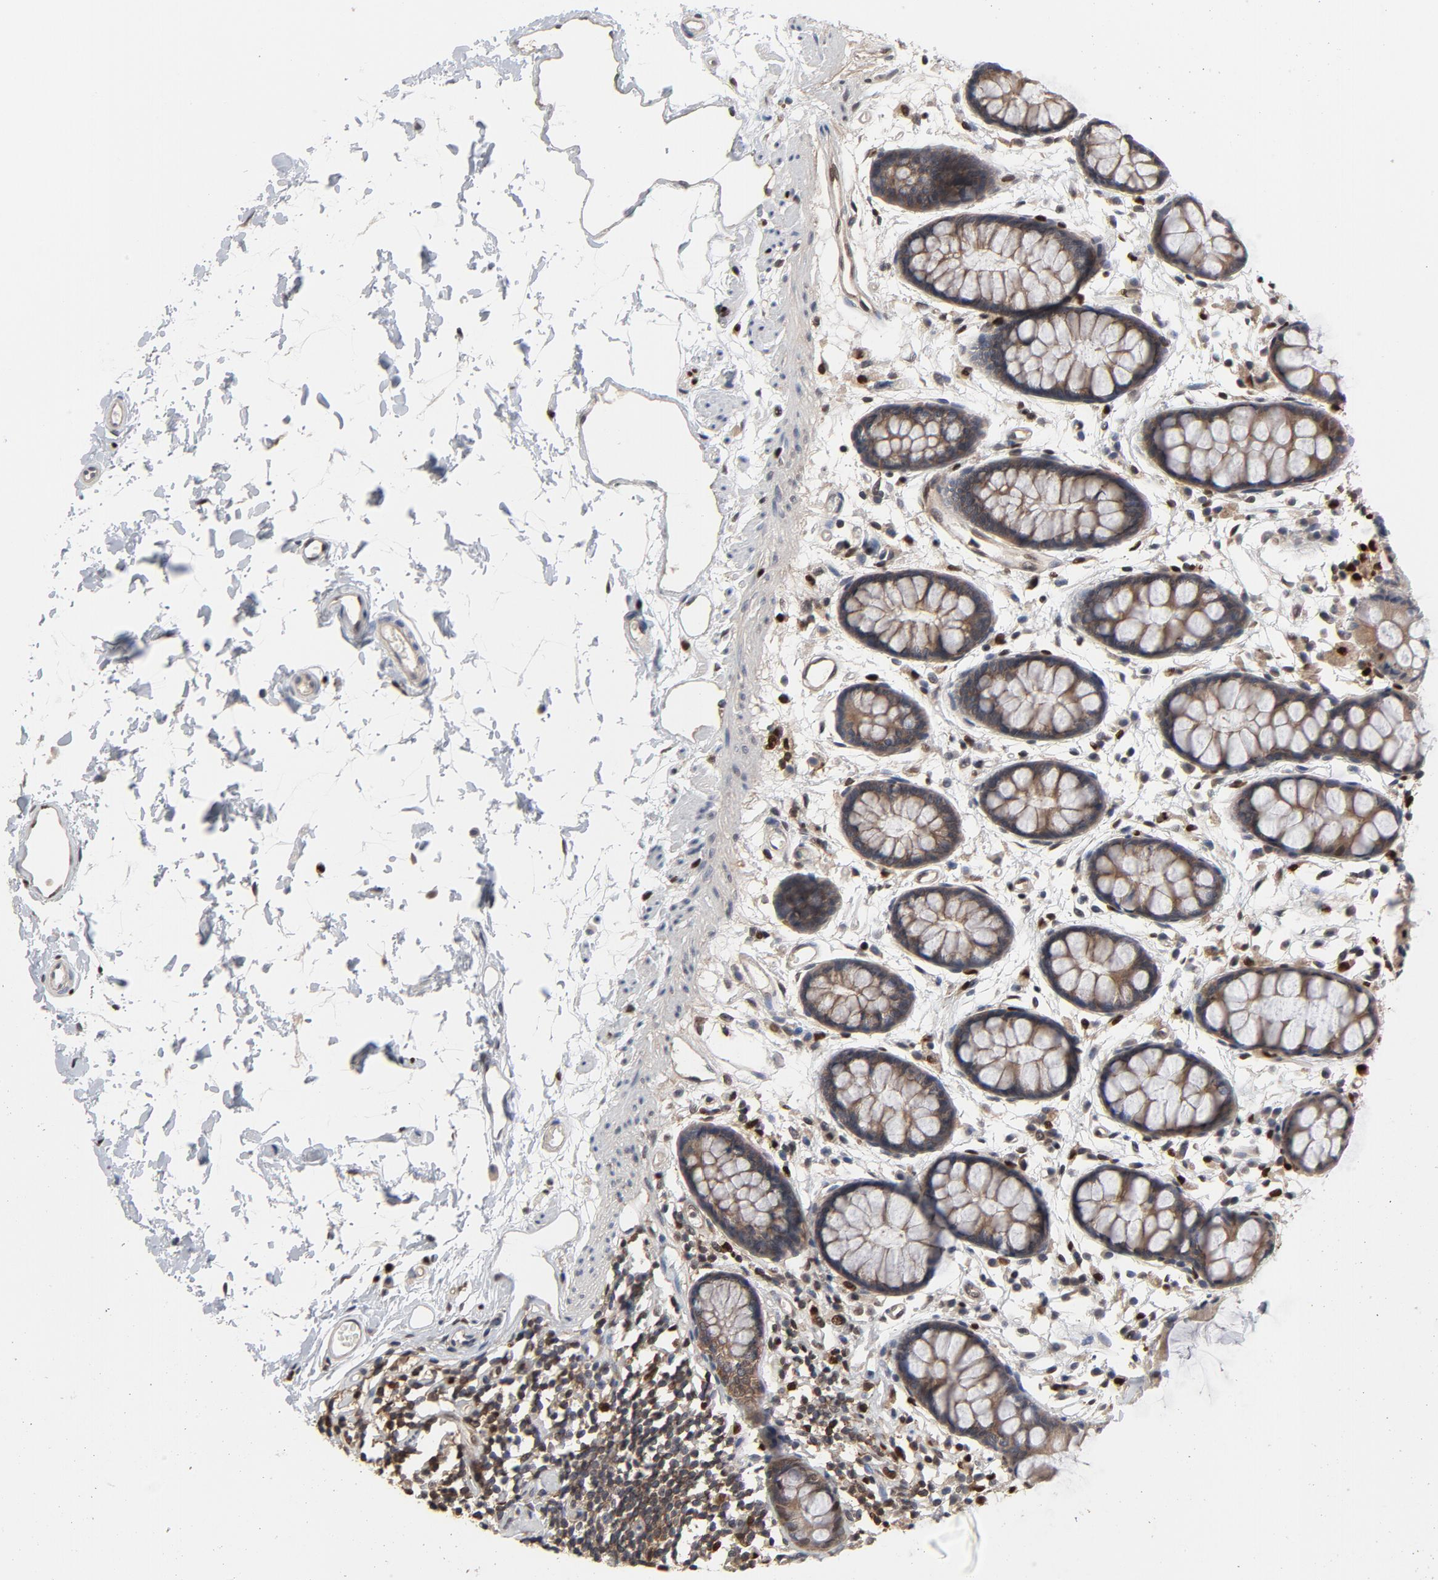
{"staining": {"intensity": "moderate", "quantity": ">75%", "location": "cytoplasmic/membranous"}, "tissue": "rectum", "cell_type": "Glandular cells", "image_type": "normal", "snomed": [{"axis": "morphology", "description": "Normal tissue, NOS"}, {"axis": "topography", "description": "Rectum"}], "caption": "DAB (3,3'-diaminobenzidine) immunohistochemical staining of unremarkable human rectum demonstrates moderate cytoplasmic/membranous protein staining in about >75% of glandular cells.", "gene": "NFKB1", "patient": {"sex": "female", "age": 66}}